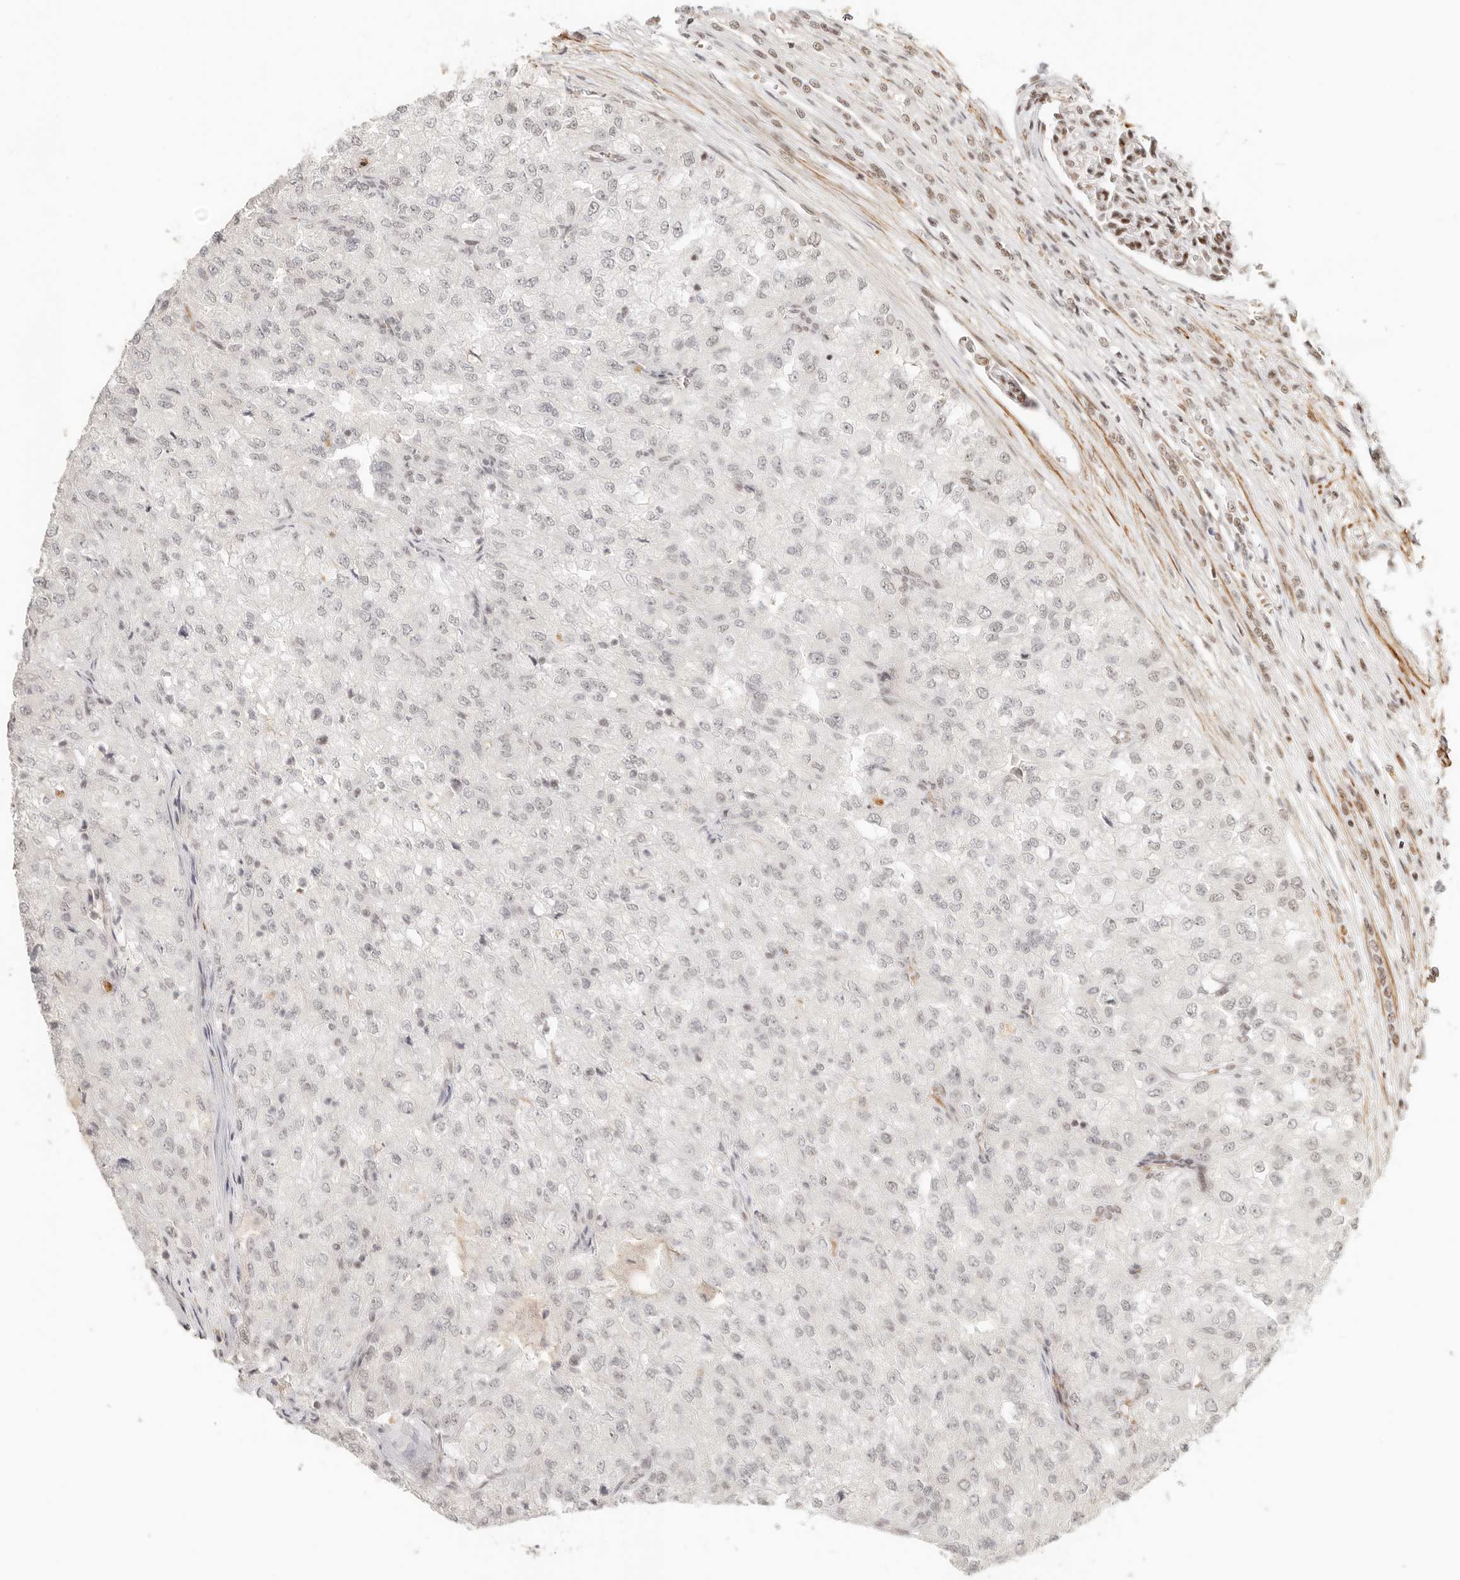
{"staining": {"intensity": "moderate", "quantity": "<25%", "location": "nuclear"}, "tissue": "renal cancer", "cell_type": "Tumor cells", "image_type": "cancer", "snomed": [{"axis": "morphology", "description": "Adenocarcinoma, NOS"}, {"axis": "topography", "description": "Kidney"}], "caption": "Adenocarcinoma (renal) tissue shows moderate nuclear expression in about <25% of tumor cells, visualized by immunohistochemistry.", "gene": "GABPA", "patient": {"sex": "female", "age": 54}}